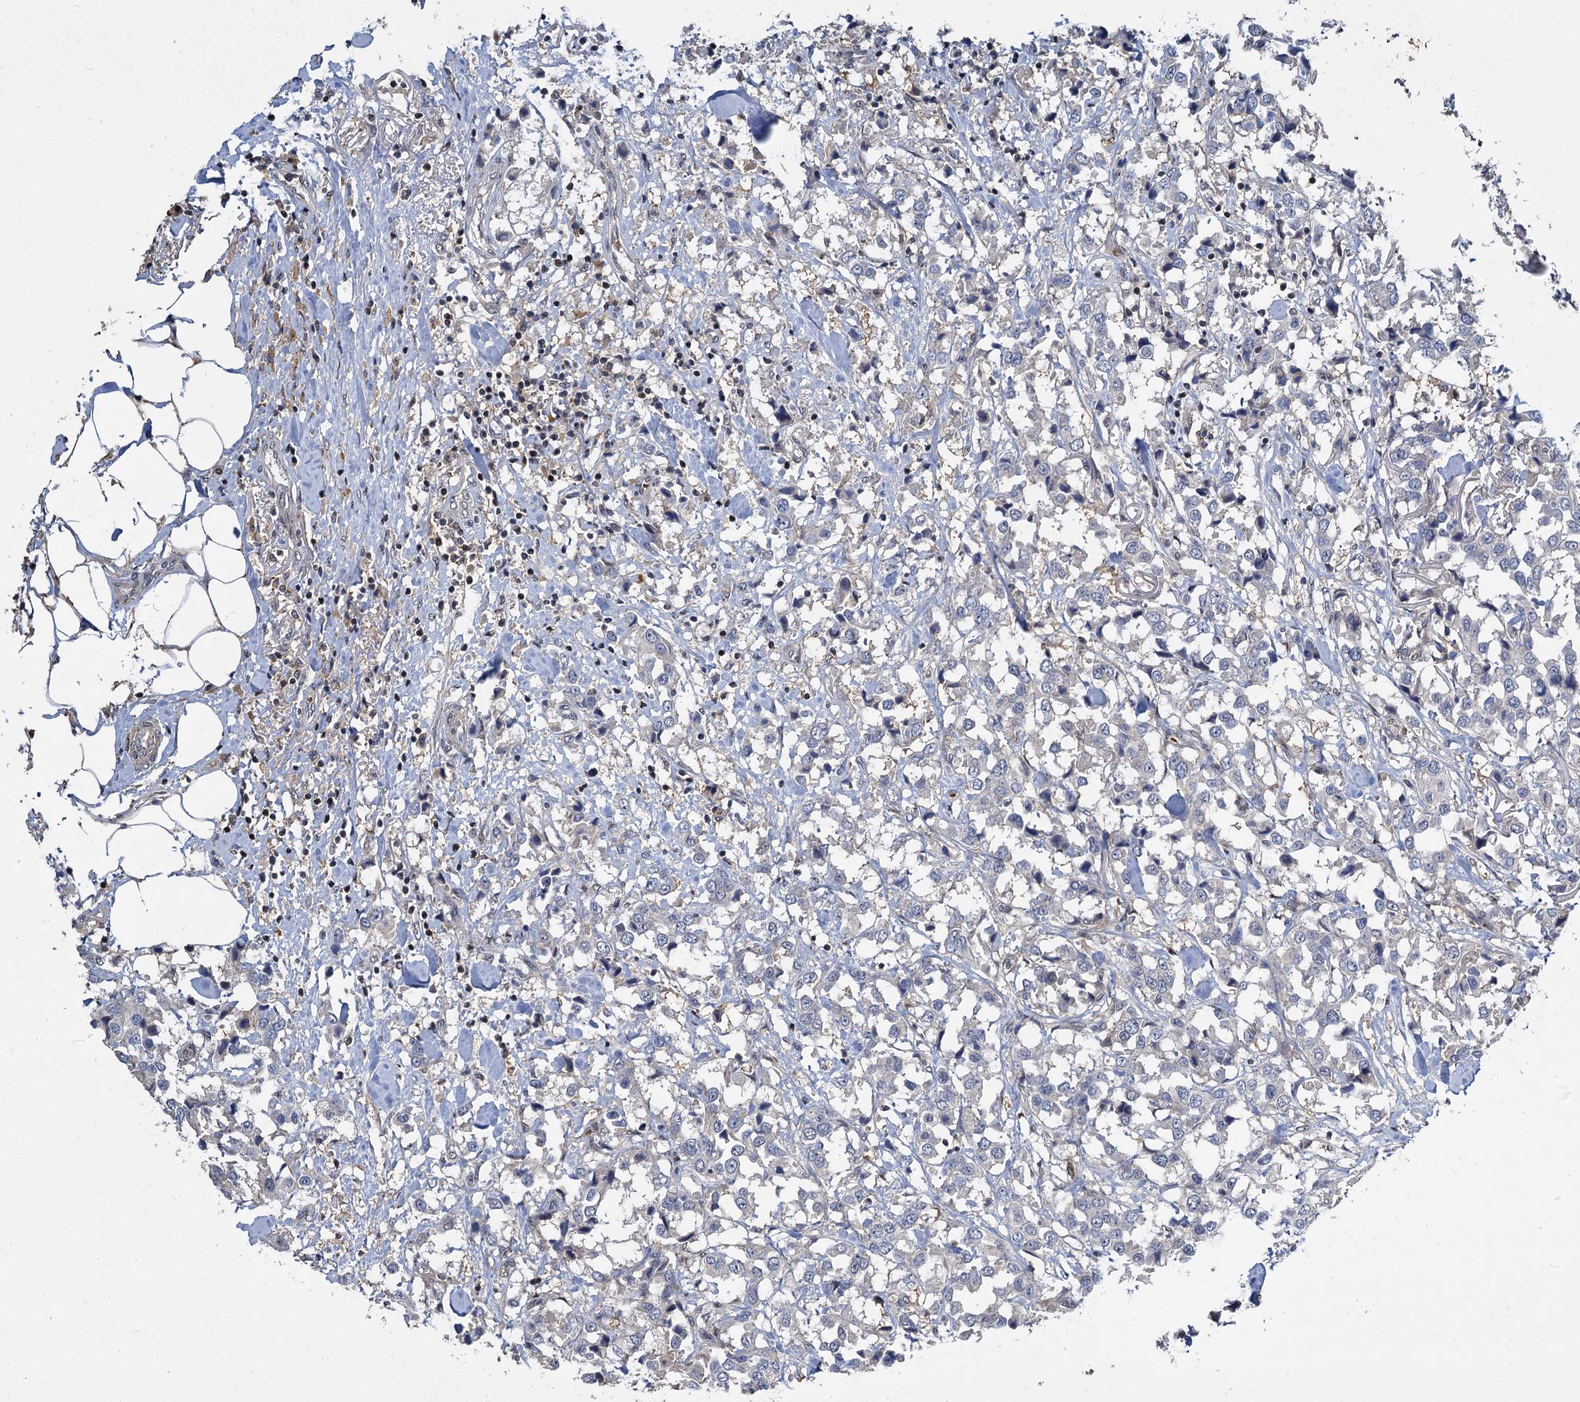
{"staining": {"intensity": "negative", "quantity": "none", "location": "none"}, "tissue": "breast cancer", "cell_type": "Tumor cells", "image_type": "cancer", "snomed": [{"axis": "morphology", "description": "Duct carcinoma"}, {"axis": "topography", "description": "Breast"}], "caption": "Immunohistochemistry (IHC) image of neoplastic tissue: breast cancer stained with DAB (3,3'-diaminobenzidine) reveals no significant protein expression in tumor cells.", "gene": "ATG101", "patient": {"sex": "female", "age": 80}}